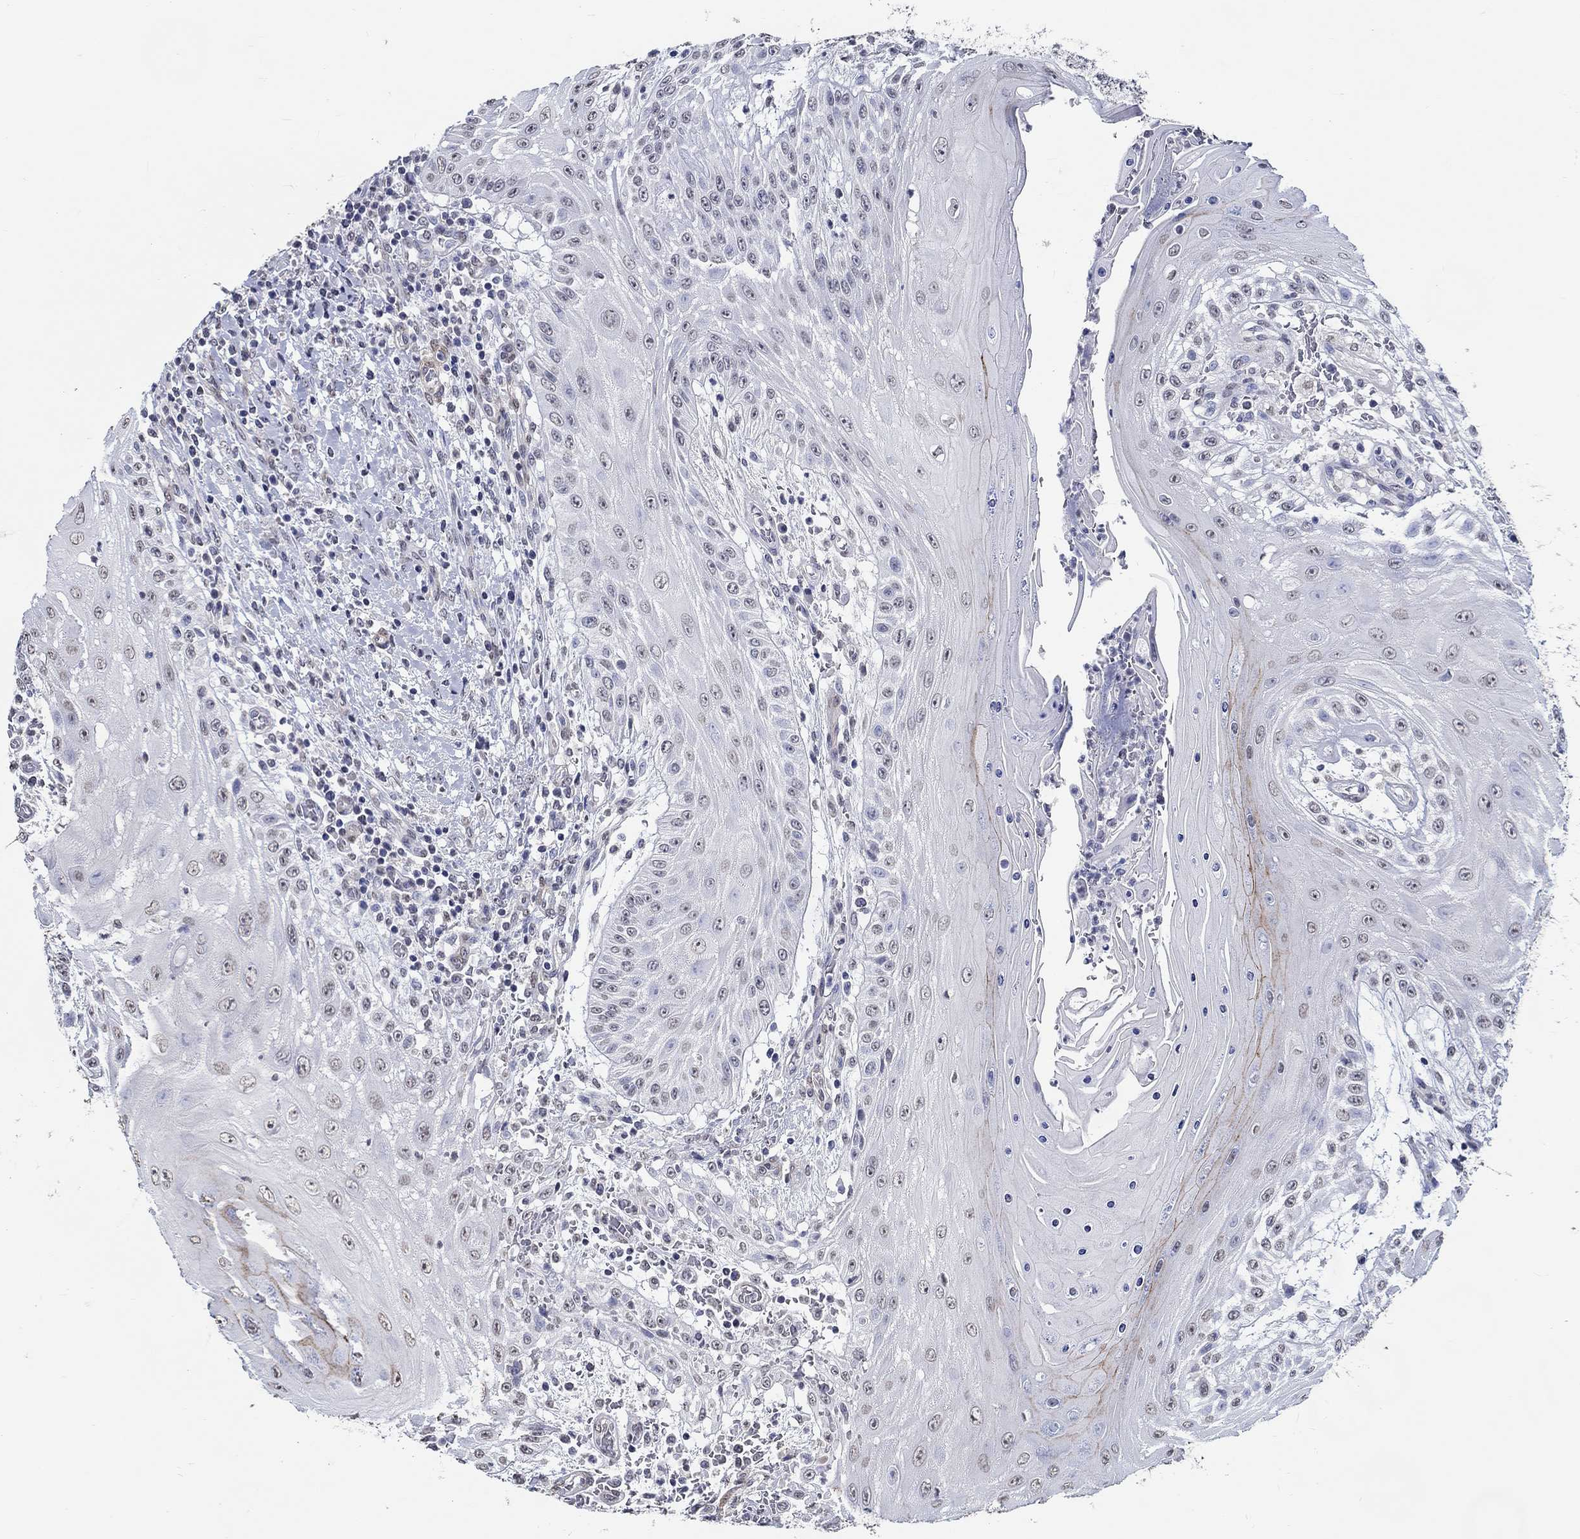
{"staining": {"intensity": "negative", "quantity": "none", "location": "none"}, "tissue": "head and neck cancer", "cell_type": "Tumor cells", "image_type": "cancer", "snomed": [{"axis": "morphology", "description": "Squamous cell carcinoma, NOS"}, {"axis": "topography", "description": "Oral tissue"}, {"axis": "topography", "description": "Head-Neck"}], "caption": "The histopathology image exhibits no significant staining in tumor cells of head and neck cancer (squamous cell carcinoma).", "gene": "PDE1B", "patient": {"sex": "male", "age": 58}}